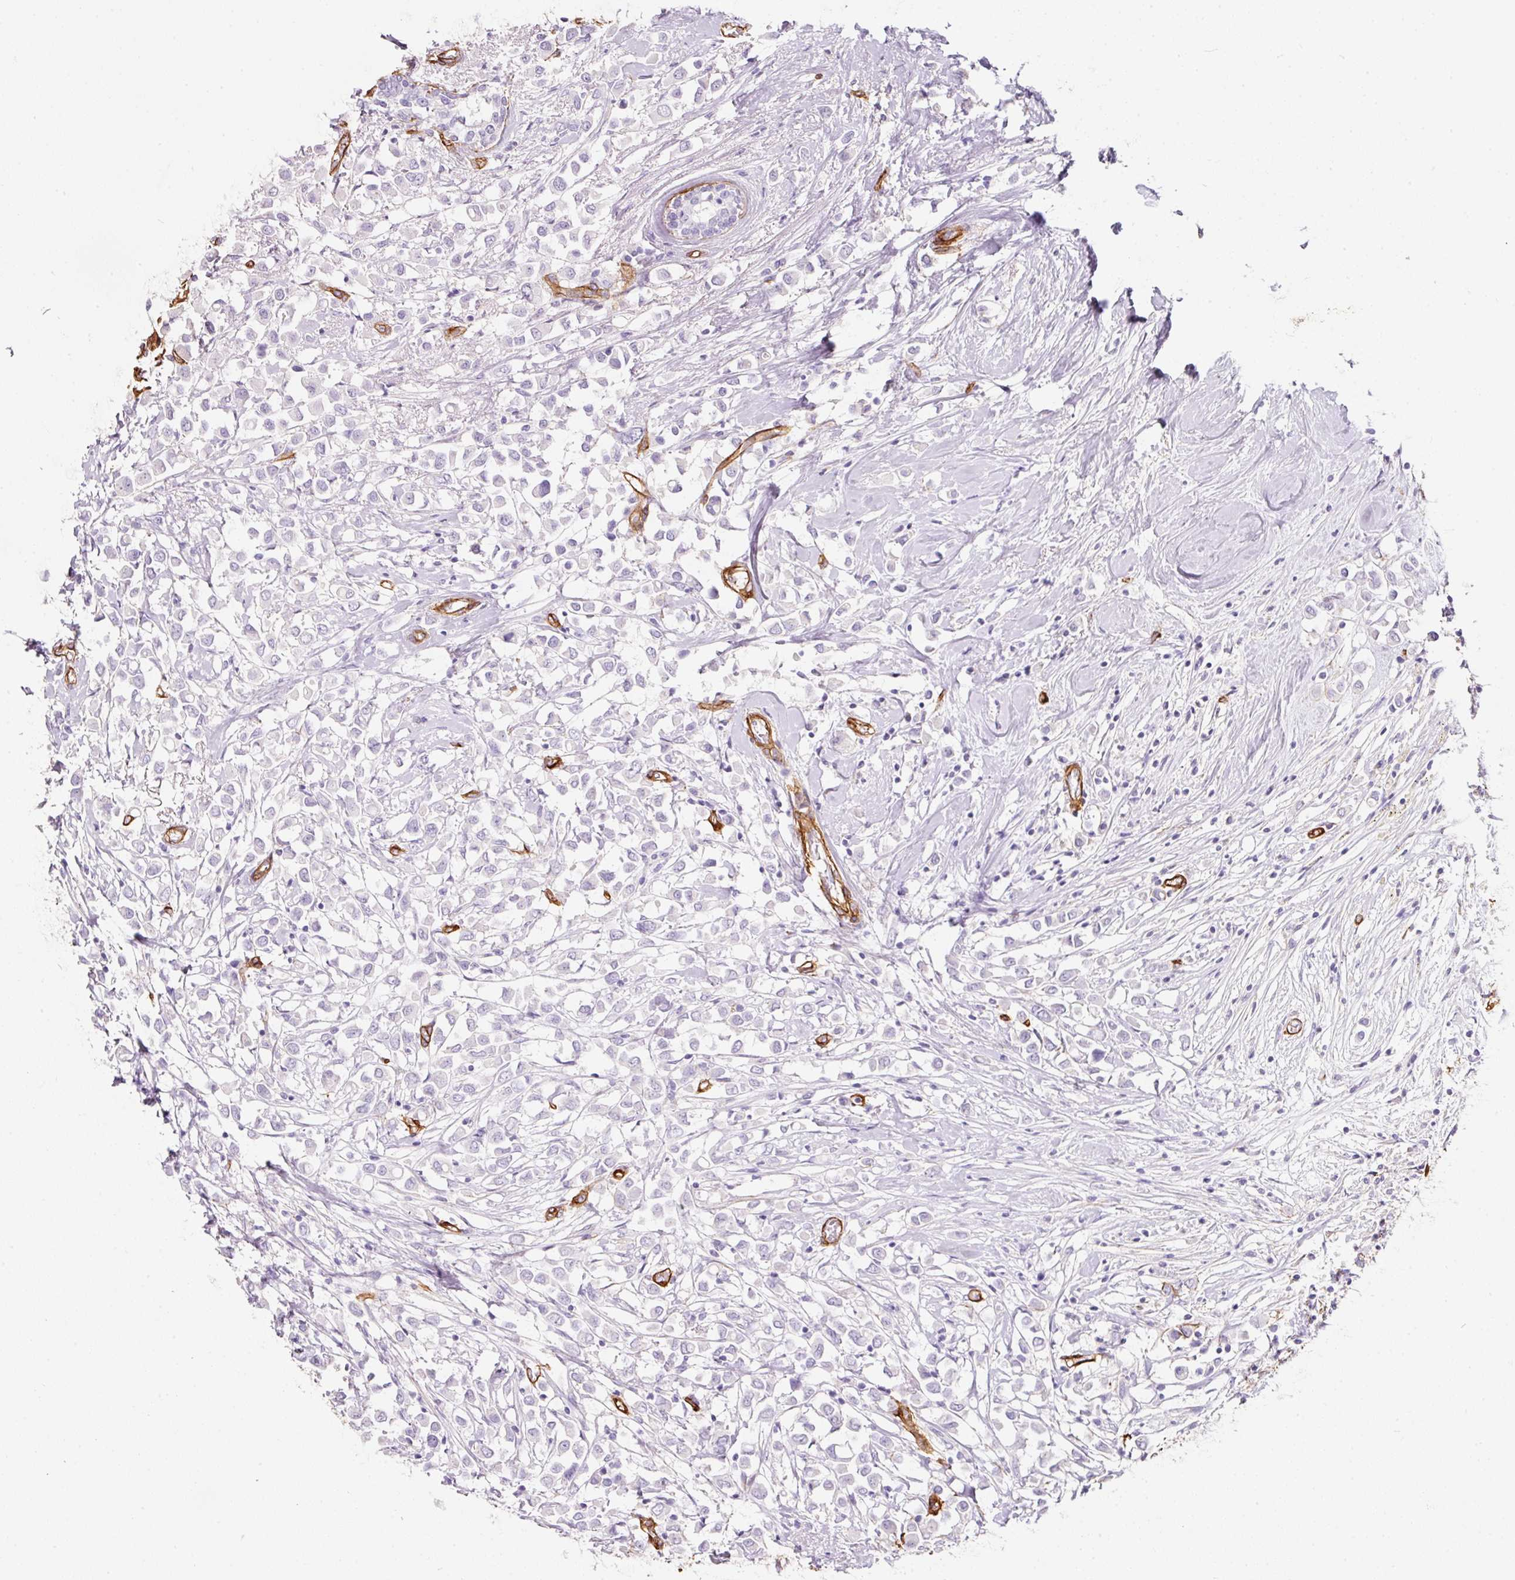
{"staining": {"intensity": "negative", "quantity": "none", "location": "none"}, "tissue": "breast cancer", "cell_type": "Tumor cells", "image_type": "cancer", "snomed": [{"axis": "morphology", "description": "Duct carcinoma"}, {"axis": "topography", "description": "Breast"}], "caption": "Photomicrograph shows no protein staining in tumor cells of breast cancer (intraductal carcinoma) tissue.", "gene": "LOXL4", "patient": {"sex": "female", "age": 61}}